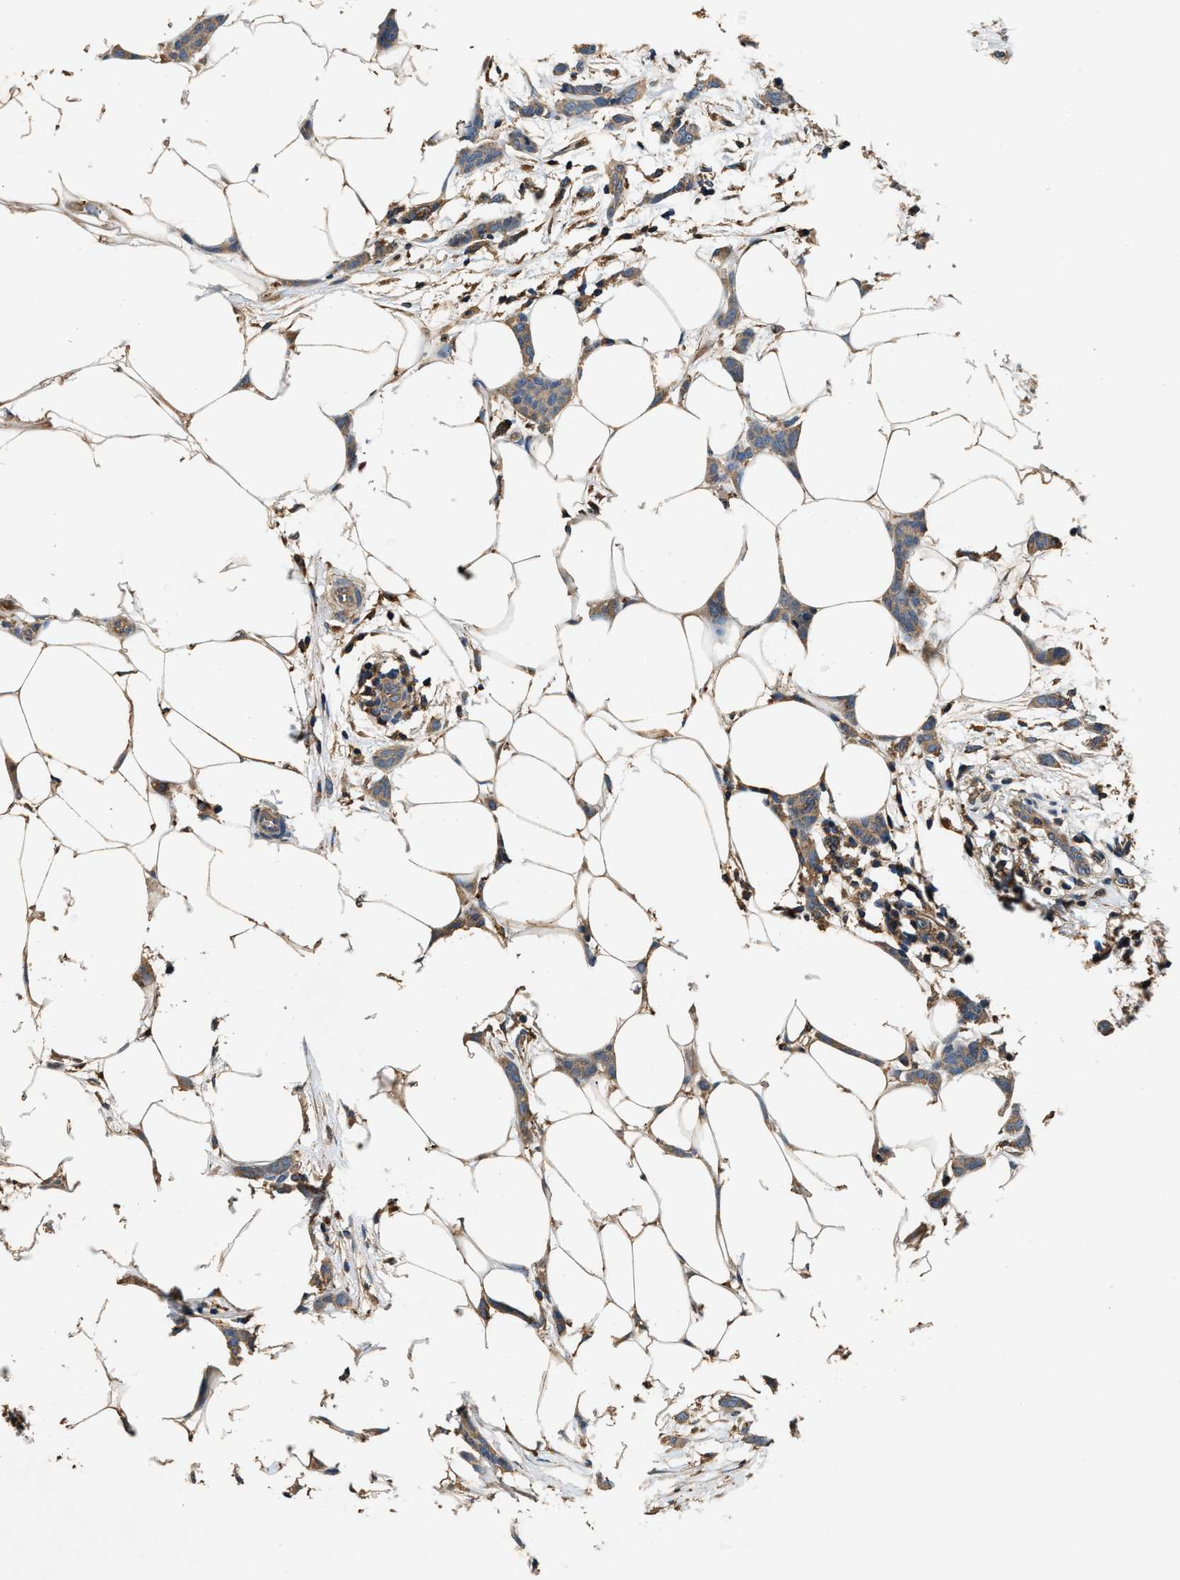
{"staining": {"intensity": "weak", "quantity": ">75%", "location": "cytoplasmic/membranous"}, "tissue": "breast cancer", "cell_type": "Tumor cells", "image_type": "cancer", "snomed": [{"axis": "morphology", "description": "Lobular carcinoma"}, {"axis": "topography", "description": "Skin"}, {"axis": "topography", "description": "Breast"}], "caption": "A histopathology image of human breast lobular carcinoma stained for a protein shows weak cytoplasmic/membranous brown staining in tumor cells. (DAB (3,3'-diaminobenzidine) IHC with brightfield microscopy, high magnification).", "gene": "BLOC1S1", "patient": {"sex": "female", "age": 46}}